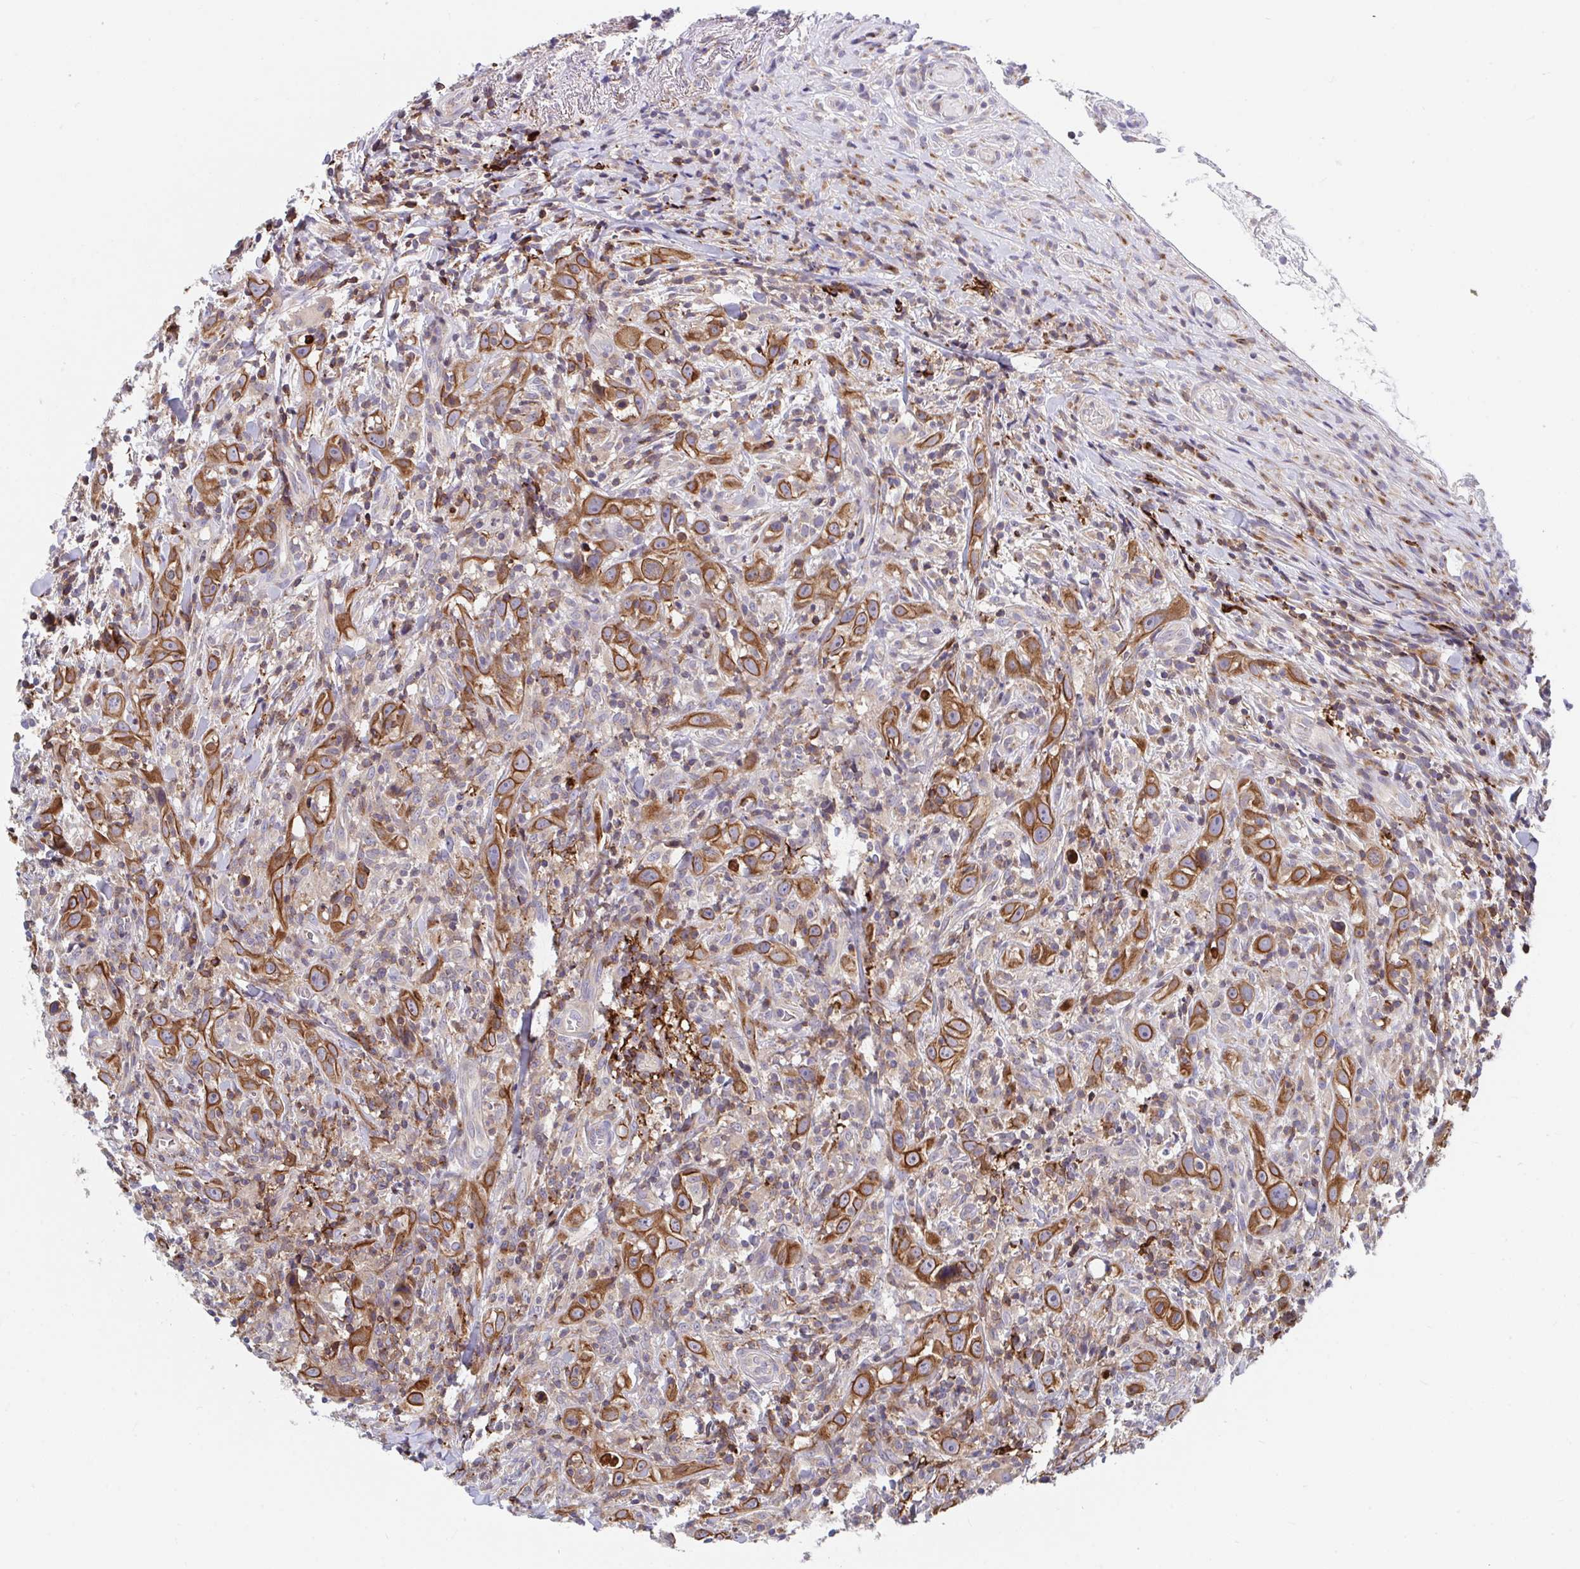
{"staining": {"intensity": "strong", "quantity": ">75%", "location": "cytoplasmic/membranous"}, "tissue": "head and neck cancer", "cell_type": "Tumor cells", "image_type": "cancer", "snomed": [{"axis": "morphology", "description": "Squamous cell carcinoma, NOS"}, {"axis": "topography", "description": "Head-Neck"}], "caption": "Strong cytoplasmic/membranous positivity for a protein is seen in approximately >75% of tumor cells of head and neck cancer using IHC.", "gene": "FRMD3", "patient": {"sex": "female", "age": 95}}